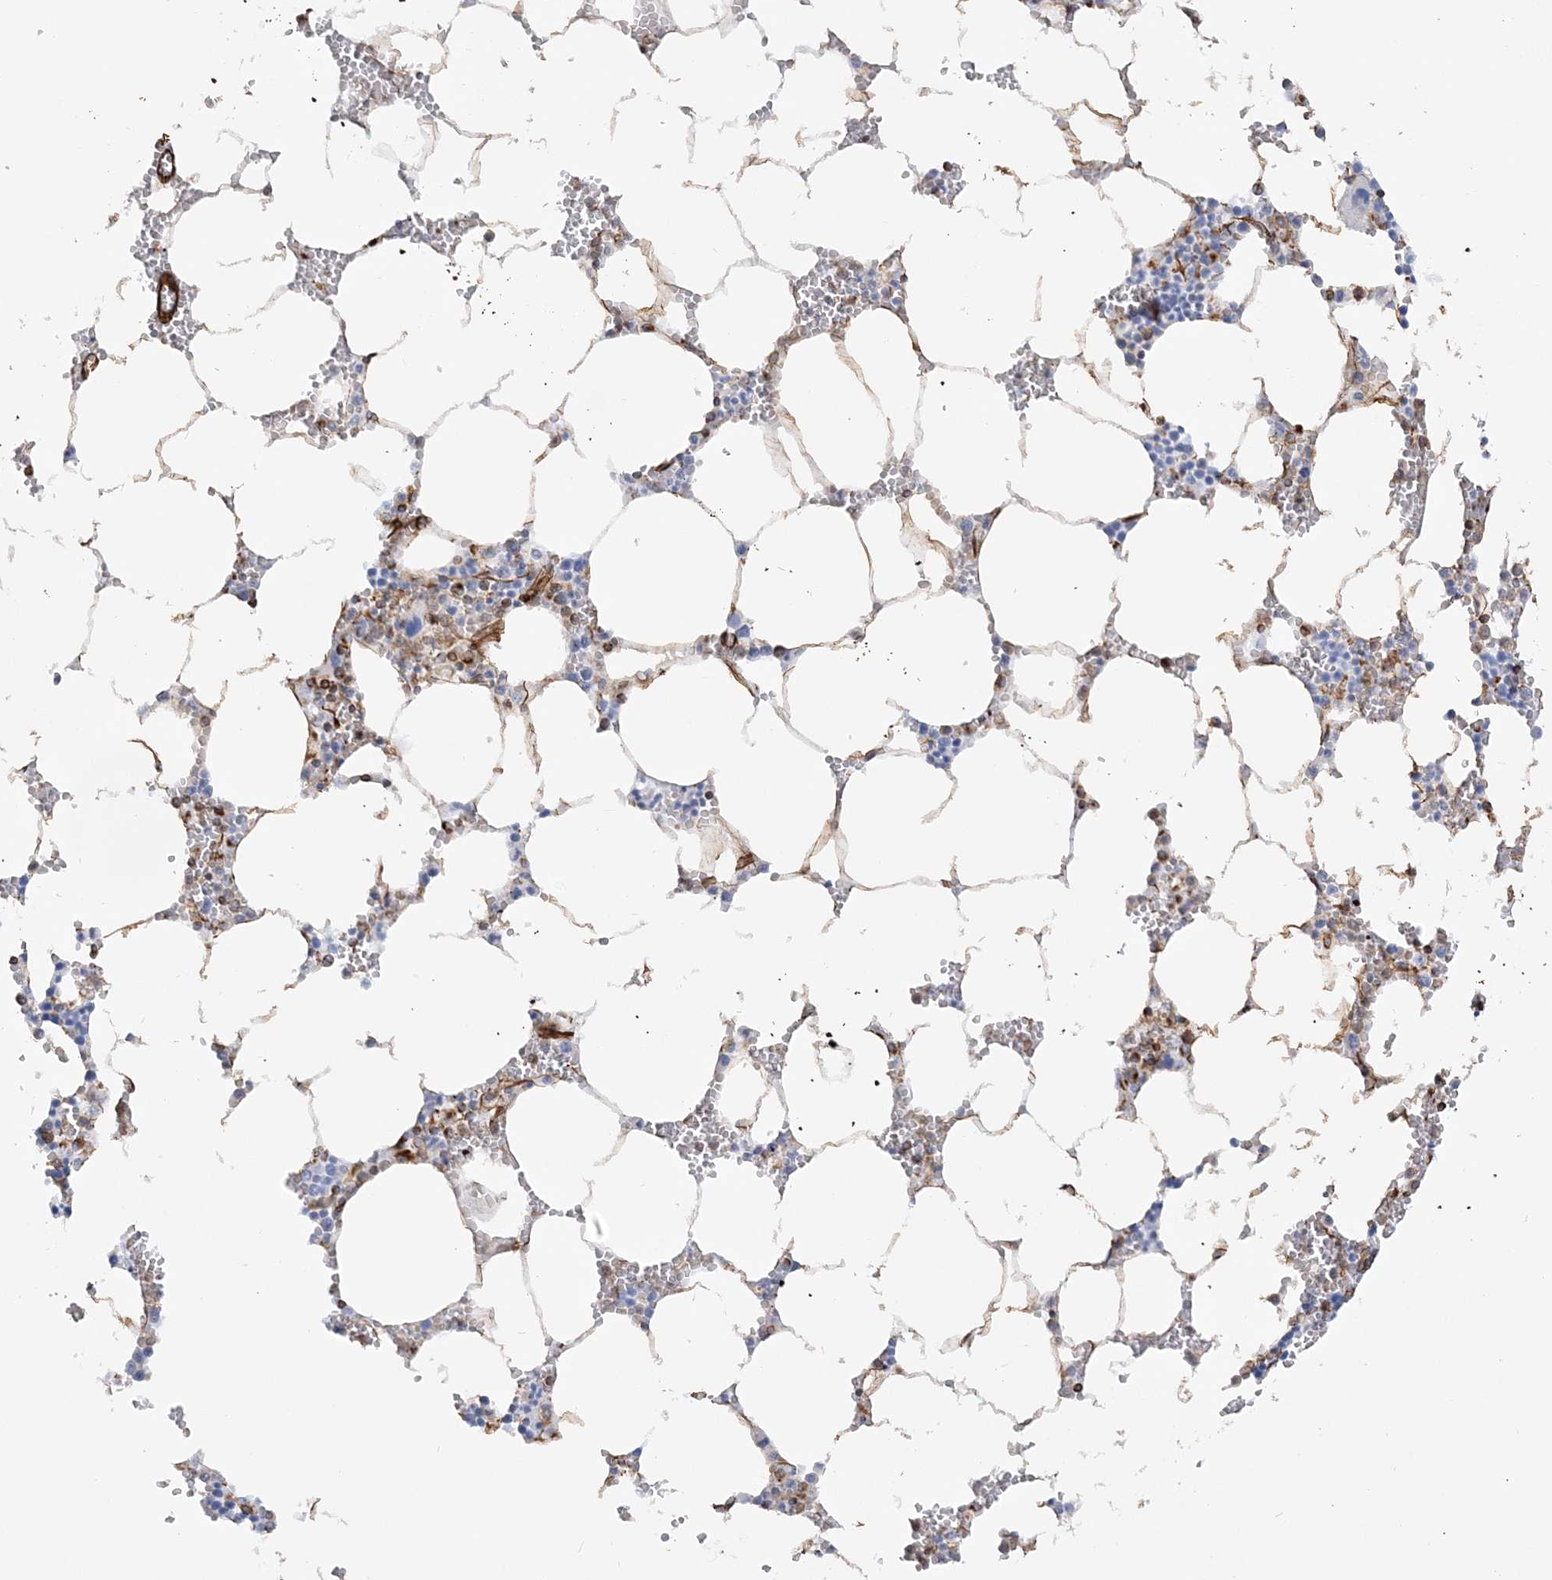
{"staining": {"intensity": "negative", "quantity": "none", "location": "none"}, "tissue": "bone marrow", "cell_type": "Hematopoietic cells", "image_type": "normal", "snomed": [{"axis": "morphology", "description": "Normal tissue, NOS"}, {"axis": "topography", "description": "Bone marrow"}], "caption": "Immunohistochemistry micrograph of benign human bone marrow stained for a protein (brown), which reveals no positivity in hematopoietic cells. Brightfield microscopy of IHC stained with DAB (brown) and hematoxylin (blue), captured at high magnification.", "gene": "SCLT1", "patient": {"sex": "male", "age": 70}}